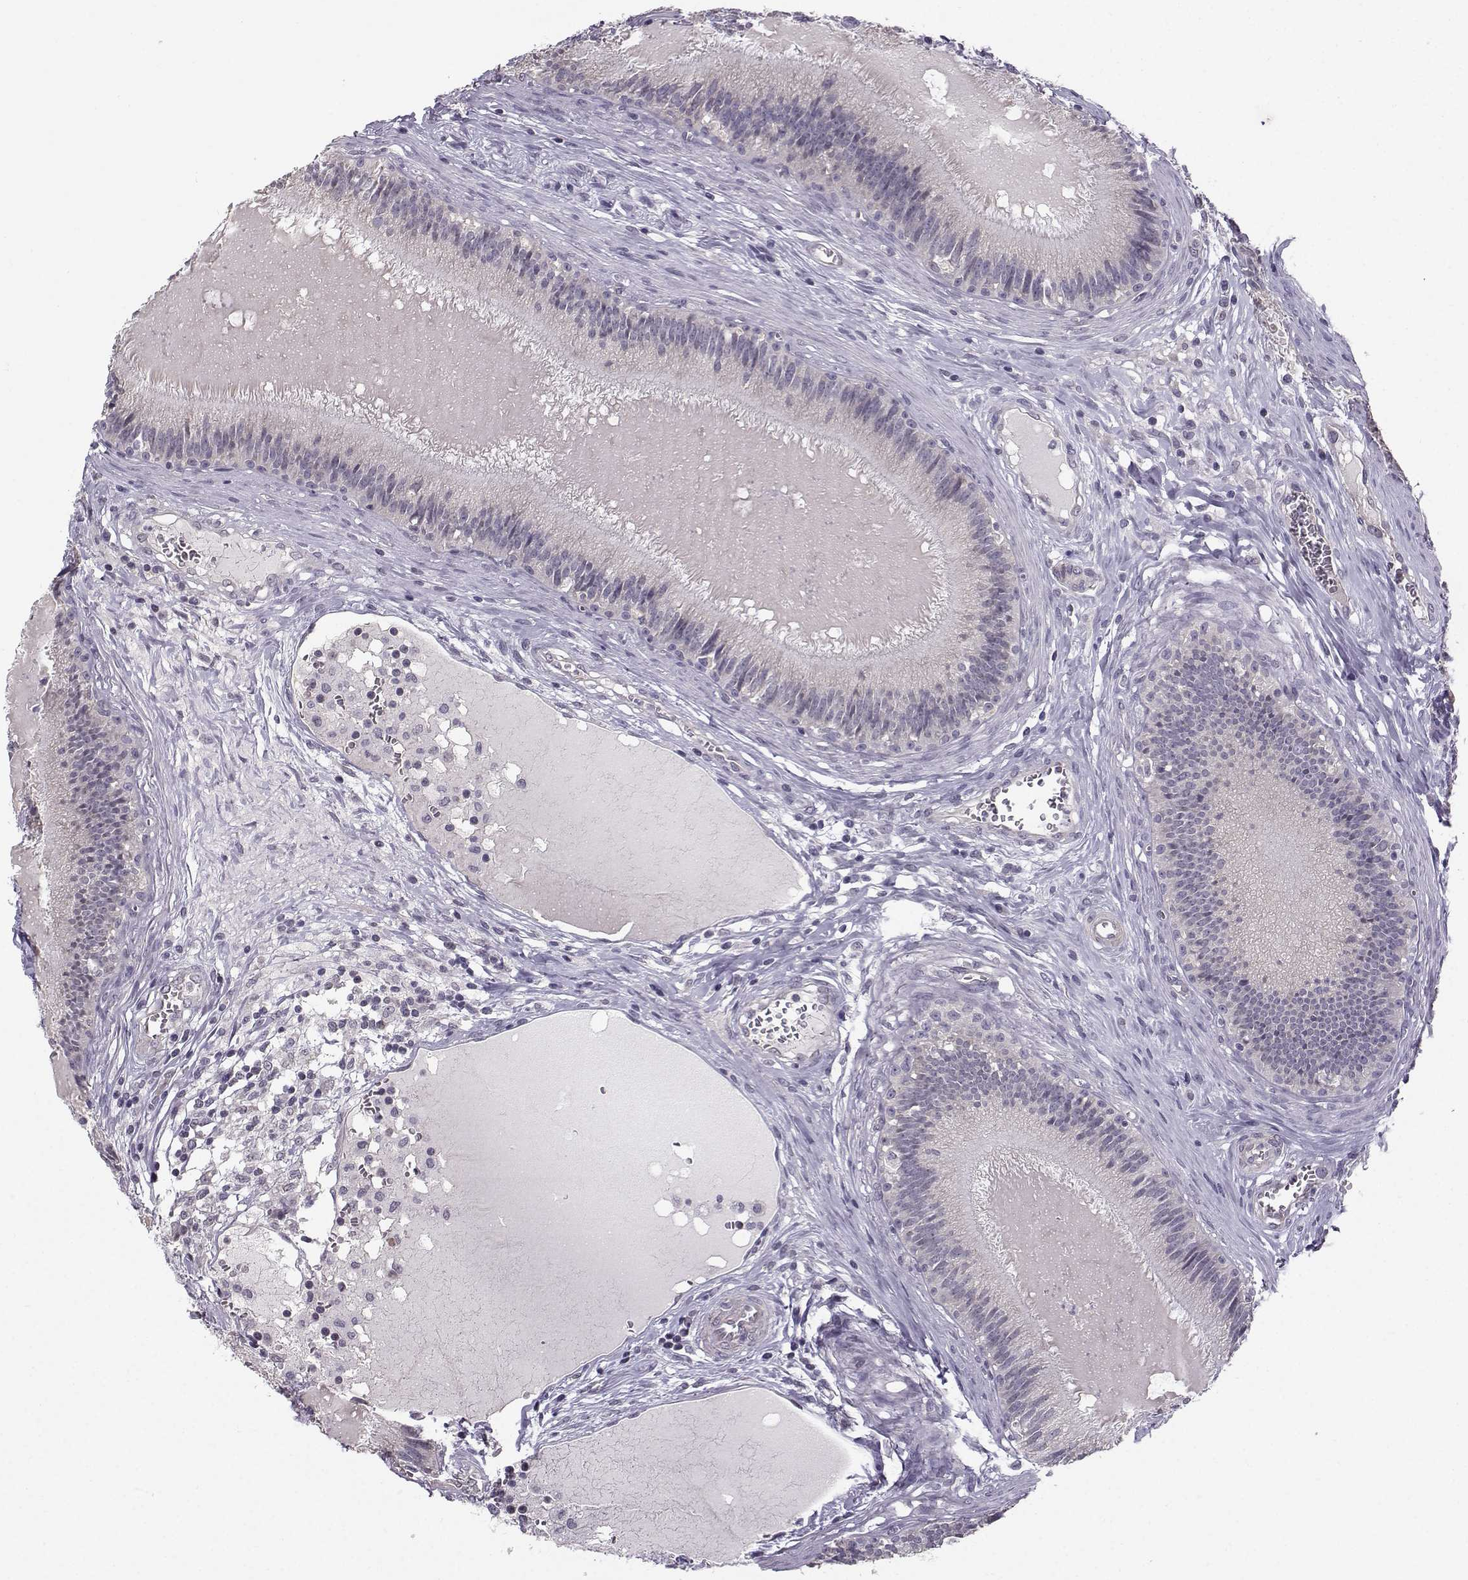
{"staining": {"intensity": "negative", "quantity": "none", "location": "none"}, "tissue": "epididymis", "cell_type": "Glandular cells", "image_type": "normal", "snomed": [{"axis": "morphology", "description": "Normal tissue, NOS"}, {"axis": "topography", "description": "Epididymis"}], "caption": "High power microscopy micrograph of an immunohistochemistry micrograph of normal epididymis, revealing no significant expression in glandular cells.", "gene": "TSPYL5", "patient": {"sex": "male", "age": 27}}